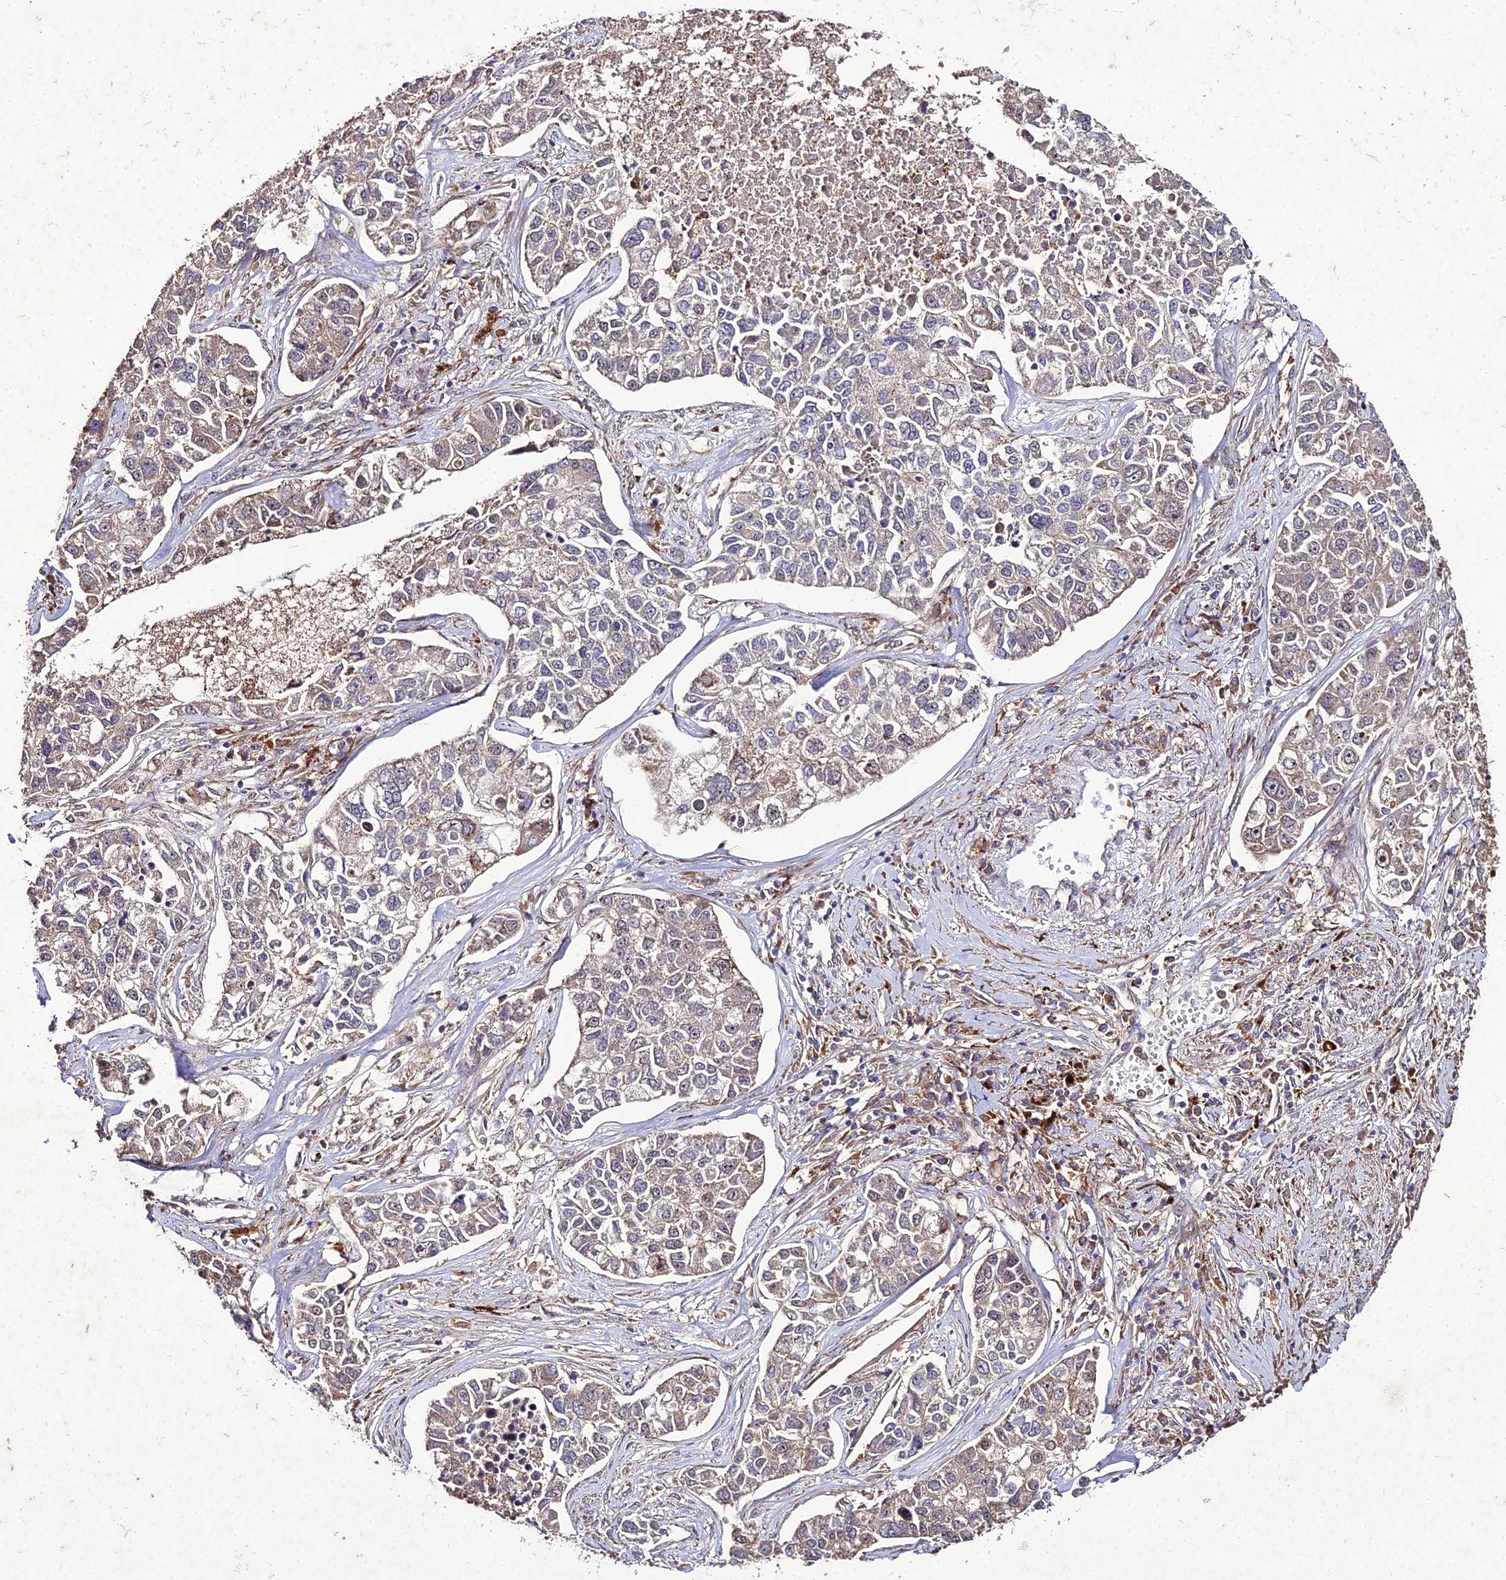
{"staining": {"intensity": "negative", "quantity": "none", "location": "none"}, "tissue": "lung cancer", "cell_type": "Tumor cells", "image_type": "cancer", "snomed": [{"axis": "morphology", "description": "Adenocarcinoma, NOS"}, {"axis": "topography", "description": "Lung"}], "caption": "Tumor cells show no significant protein staining in lung adenocarcinoma.", "gene": "ZNF766", "patient": {"sex": "male", "age": 49}}